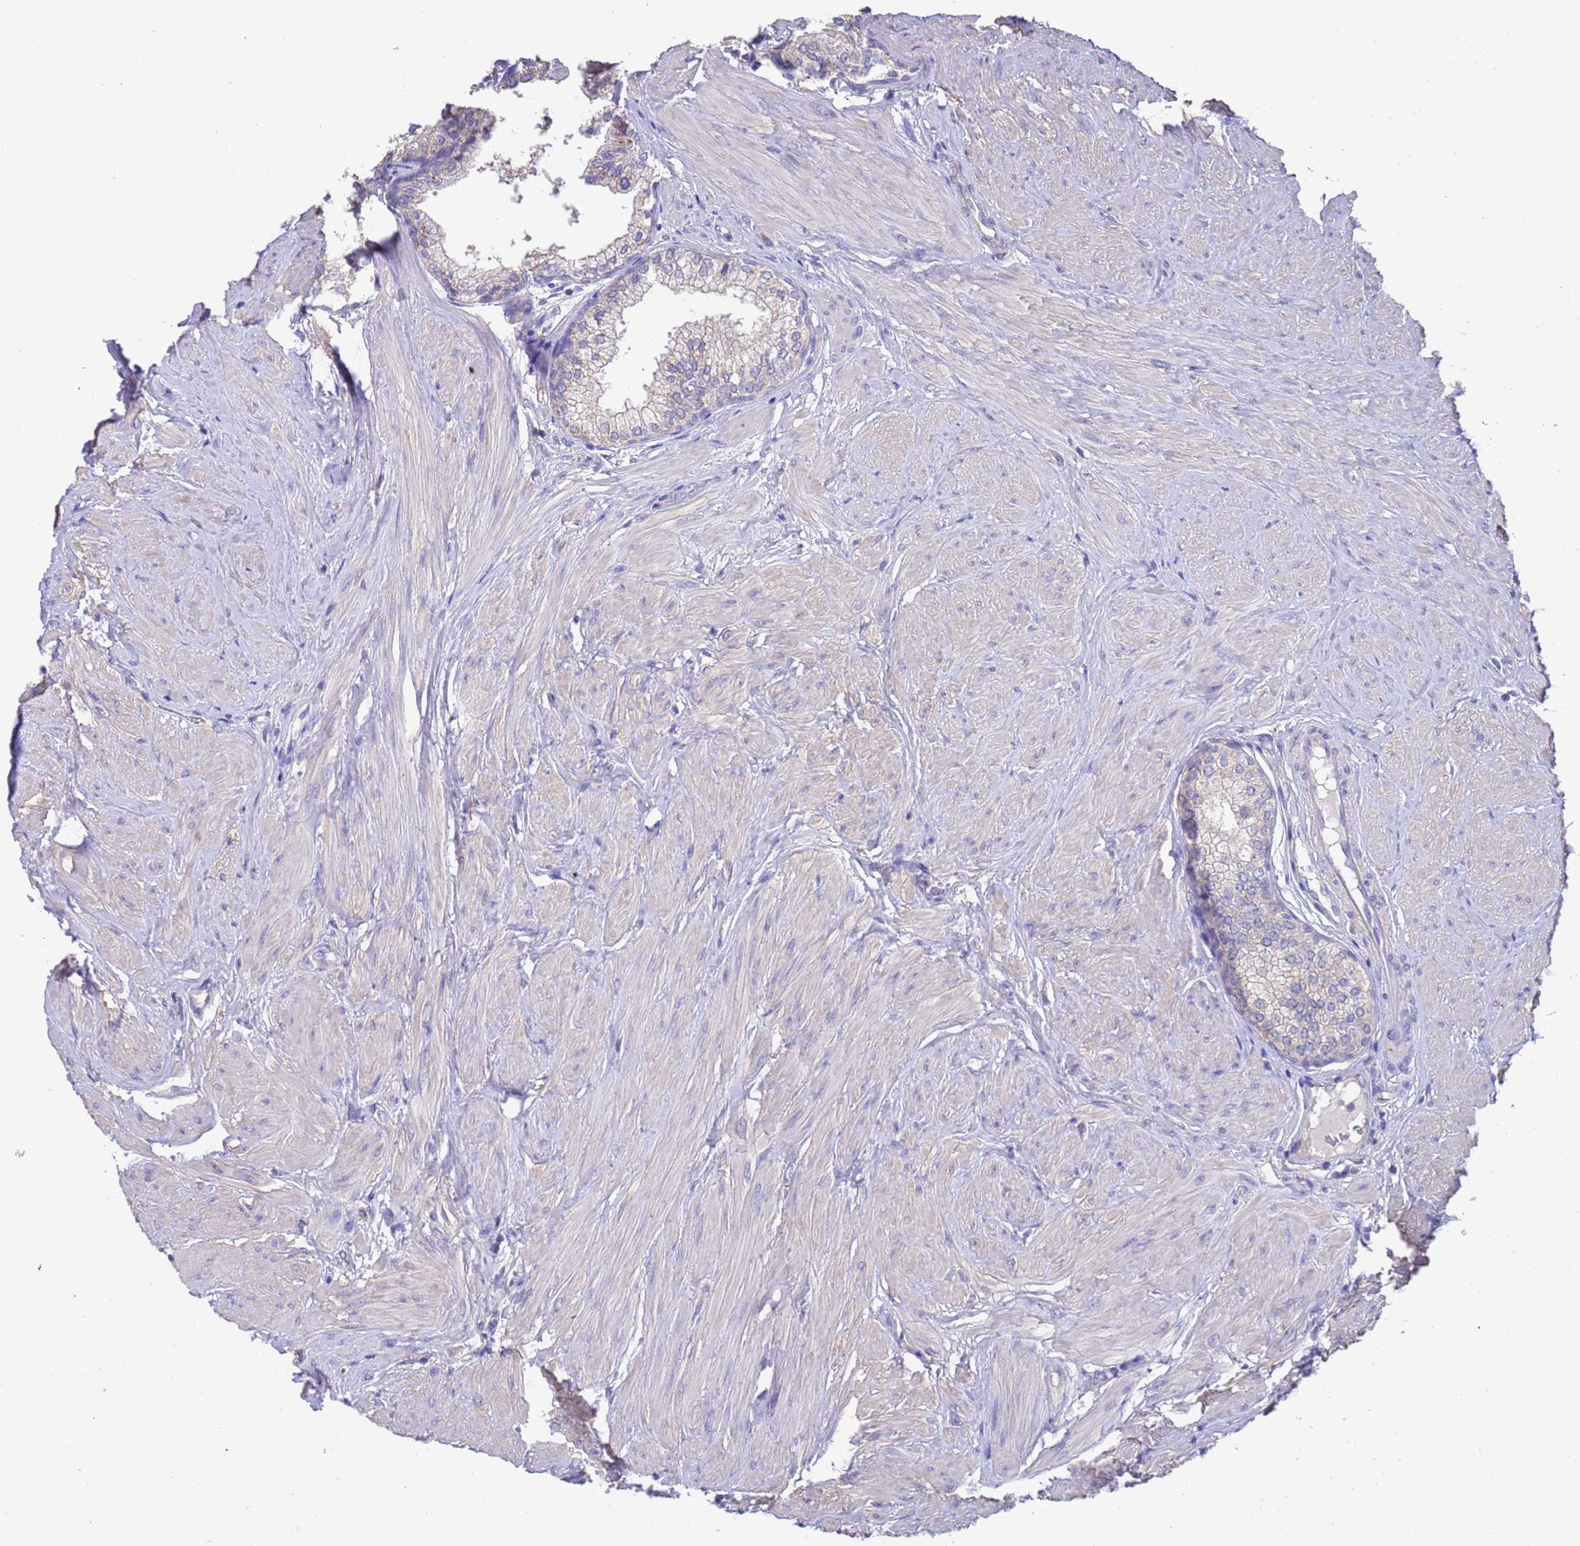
{"staining": {"intensity": "weak", "quantity": "<25%", "location": "cytoplasmic/membranous"}, "tissue": "prostate", "cell_type": "Glandular cells", "image_type": "normal", "snomed": [{"axis": "morphology", "description": "Normal tissue, NOS"}, {"axis": "topography", "description": "Prostate"}], "caption": "The immunohistochemistry image has no significant positivity in glandular cells of prostate. Nuclei are stained in blue.", "gene": "SRL", "patient": {"sex": "male", "age": 48}}